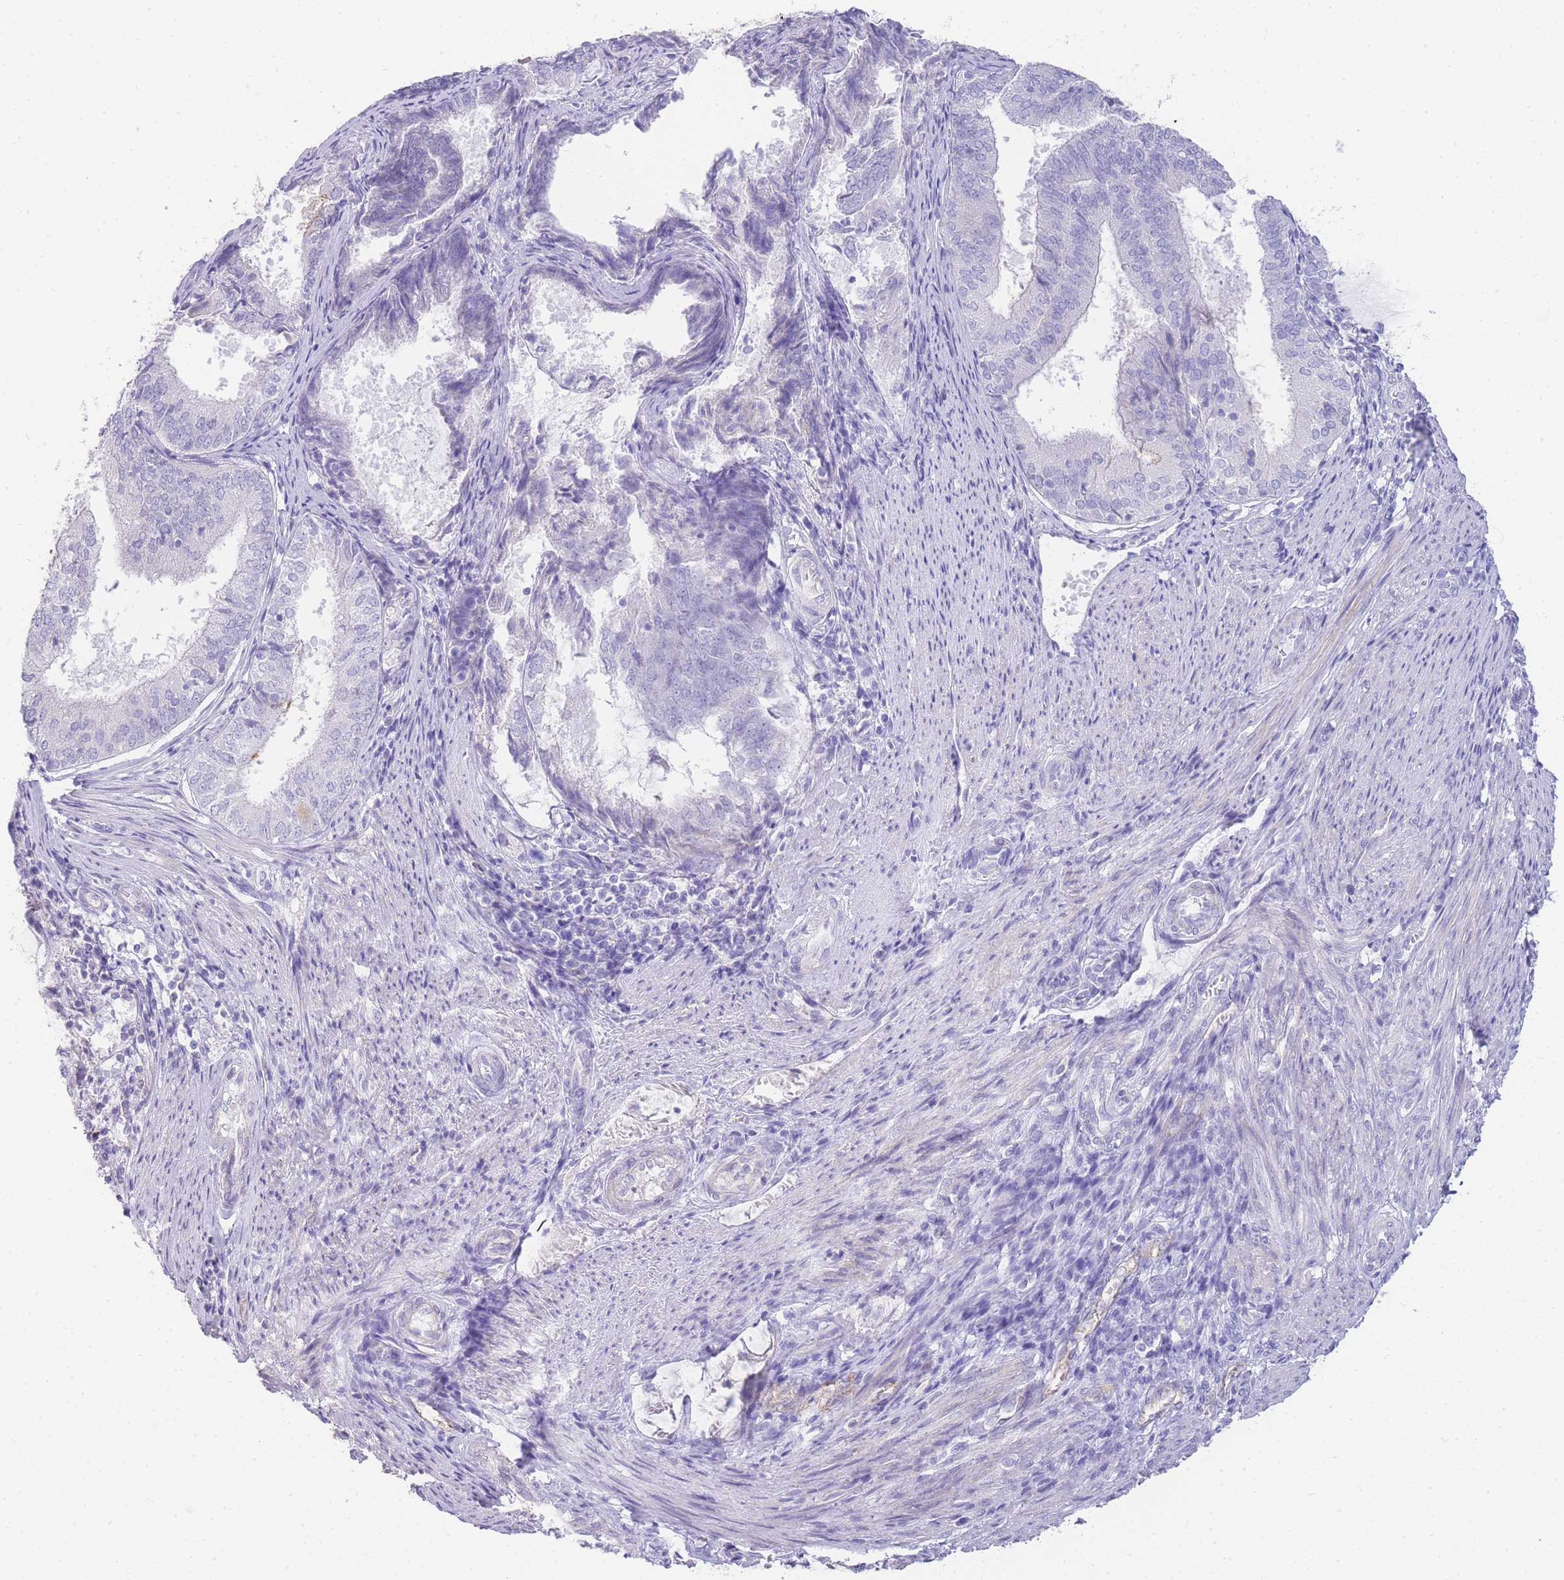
{"staining": {"intensity": "negative", "quantity": "none", "location": "none"}, "tissue": "endometrial cancer", "cell_type": "Tumor cells", "image_type": "cancer", "snomed": [{"axis": "morphology", "description": "Adenocarcinoma, NOS"}, {"axis": "topography", "description": "Endometrium"}], "caption": "This is an immunohistochemistry (IHC) image of human endometrial cancer (adenocarcinoma). There is no positivity in tumor cells.", "gene": "DPP4", "patient": {"sex": "female", "age": 81}}